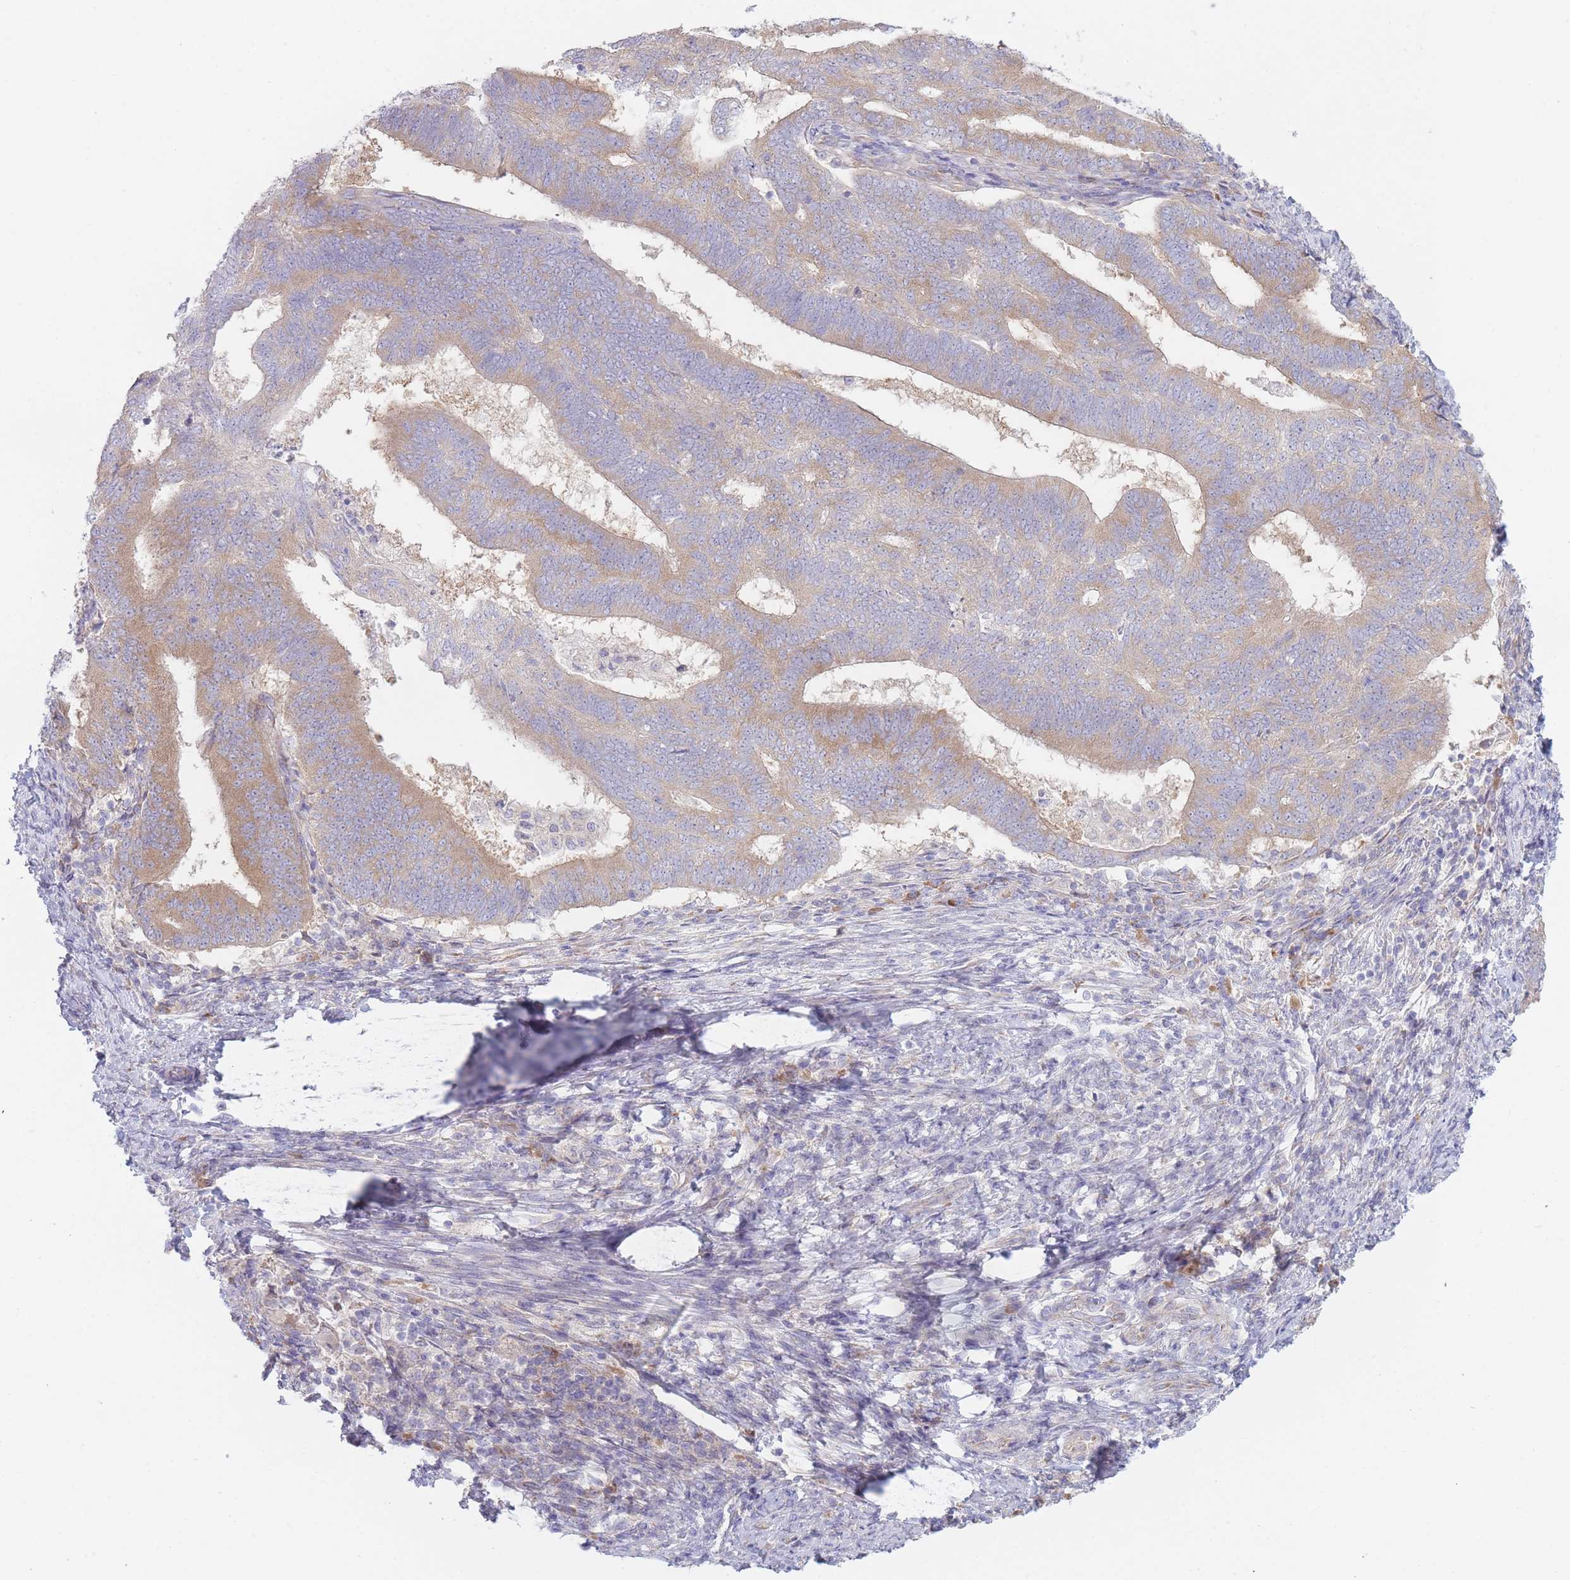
{"staining": {"intensity": "moderate", "quantity": ">75%", "location": "cytoplasmic/membranous"}, "tissue": "endometrial cancer", "cell_type": "Tumor cells", "image_type": "cancer", "snomed": [{"axis": "morphology", "description": "Adenocarcinoma, NOS"}, {"axis": "topography", "description": "Endometrium"}], "caption": "Moderate cytoplasmic/membranous protein staining is identified in about >75% of tumor cells in endometrial cancer.", "gene": "OR5L2", "patient": {"sex": "female", "age": 70}}